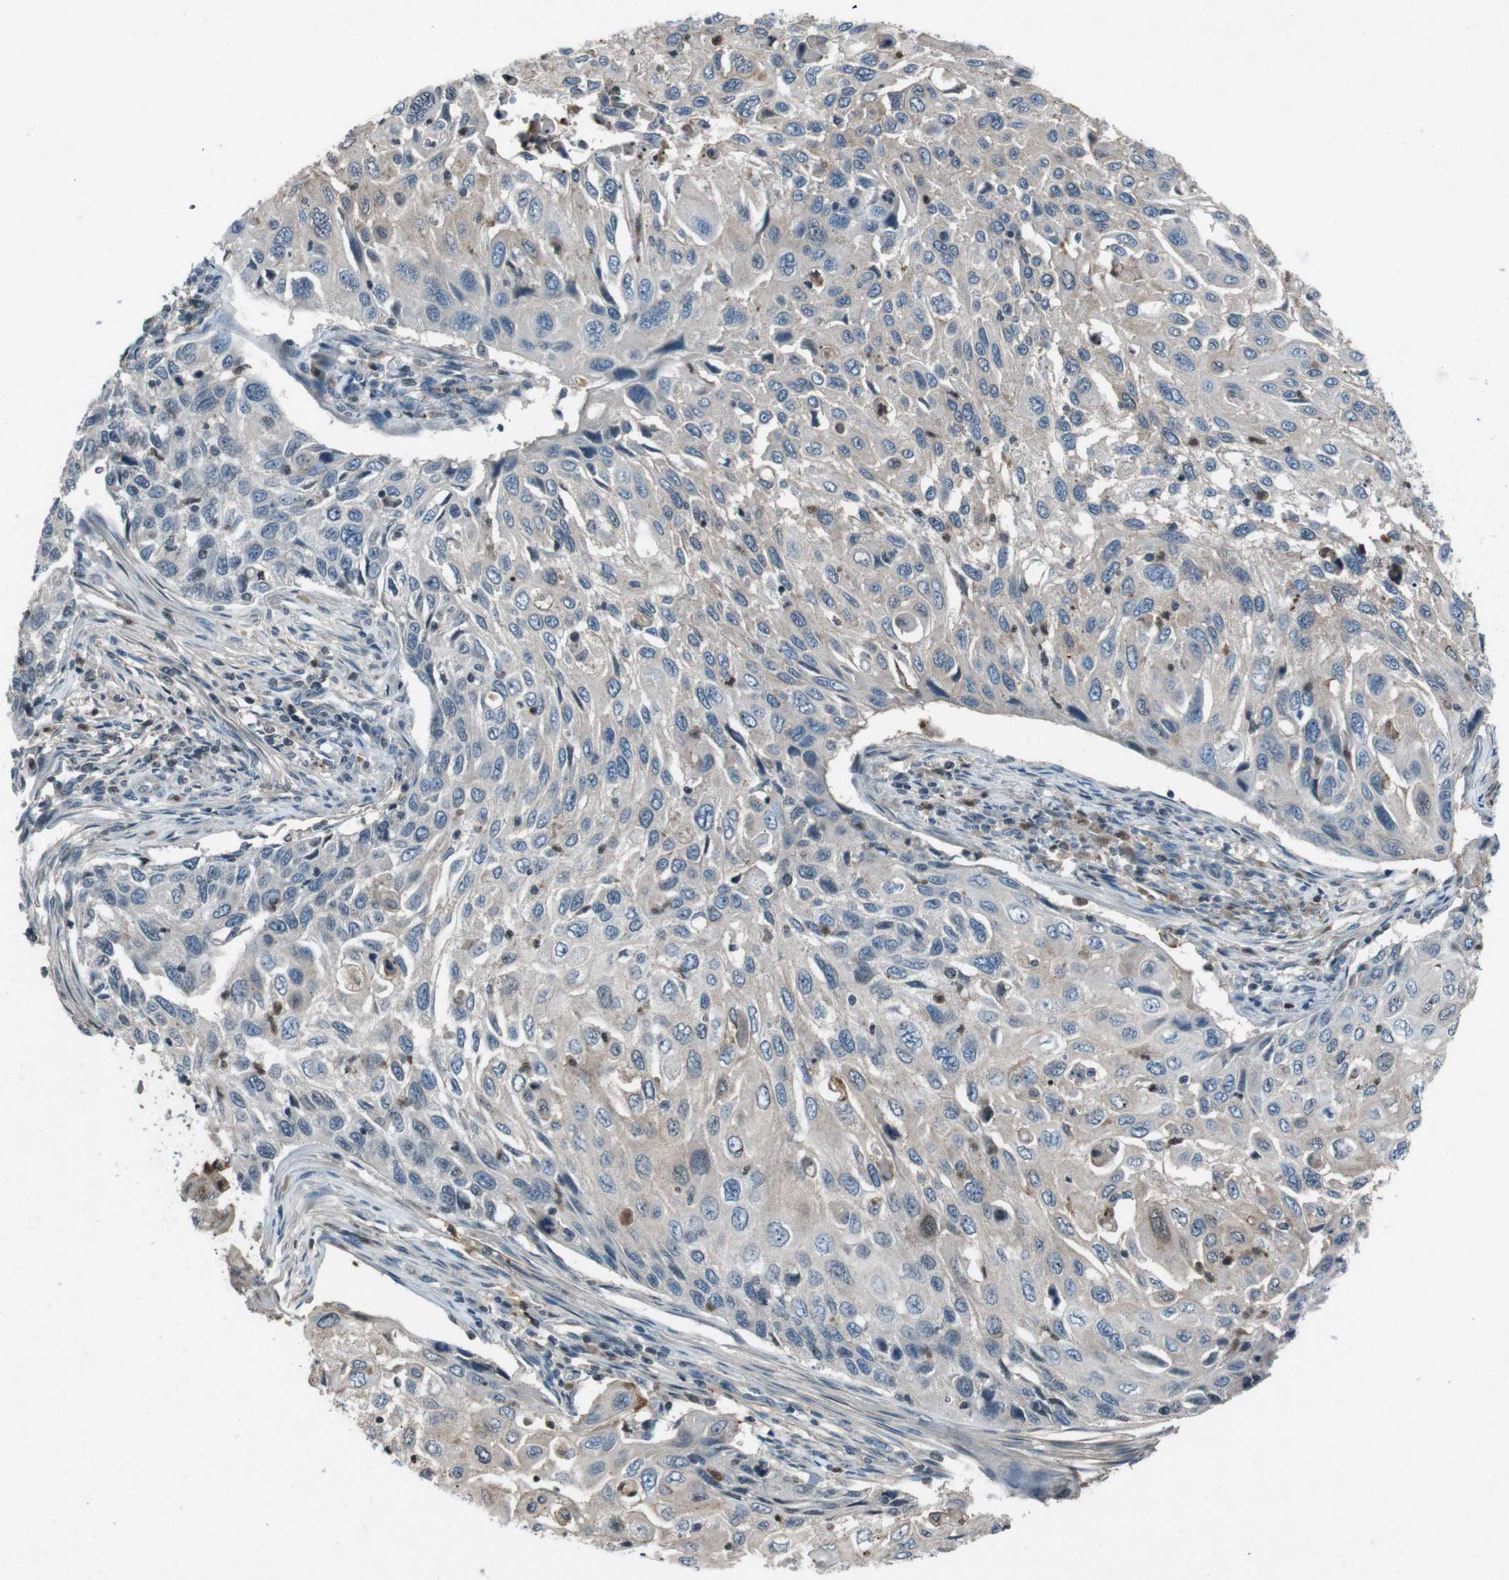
{"staining": {"intensity": "weak", "quantity": "<25%", "location": "cytoplasmic/membranous,nuclear"}, "tissue": "cervical cancer", "cell_type": "Tumor cells", "image_type": "cancer", "snomed": [{"axis": "morphology", "description": "Squamous cell carcinoma, NOS"}, {"axis": "topography", "description": "Cervix"}], "caption": "The histopathology image exhibits no staining of tumor cells in cervical cancer.", "gene": "UGT1A6", "patient": {"sex": "female", "age": 70}}